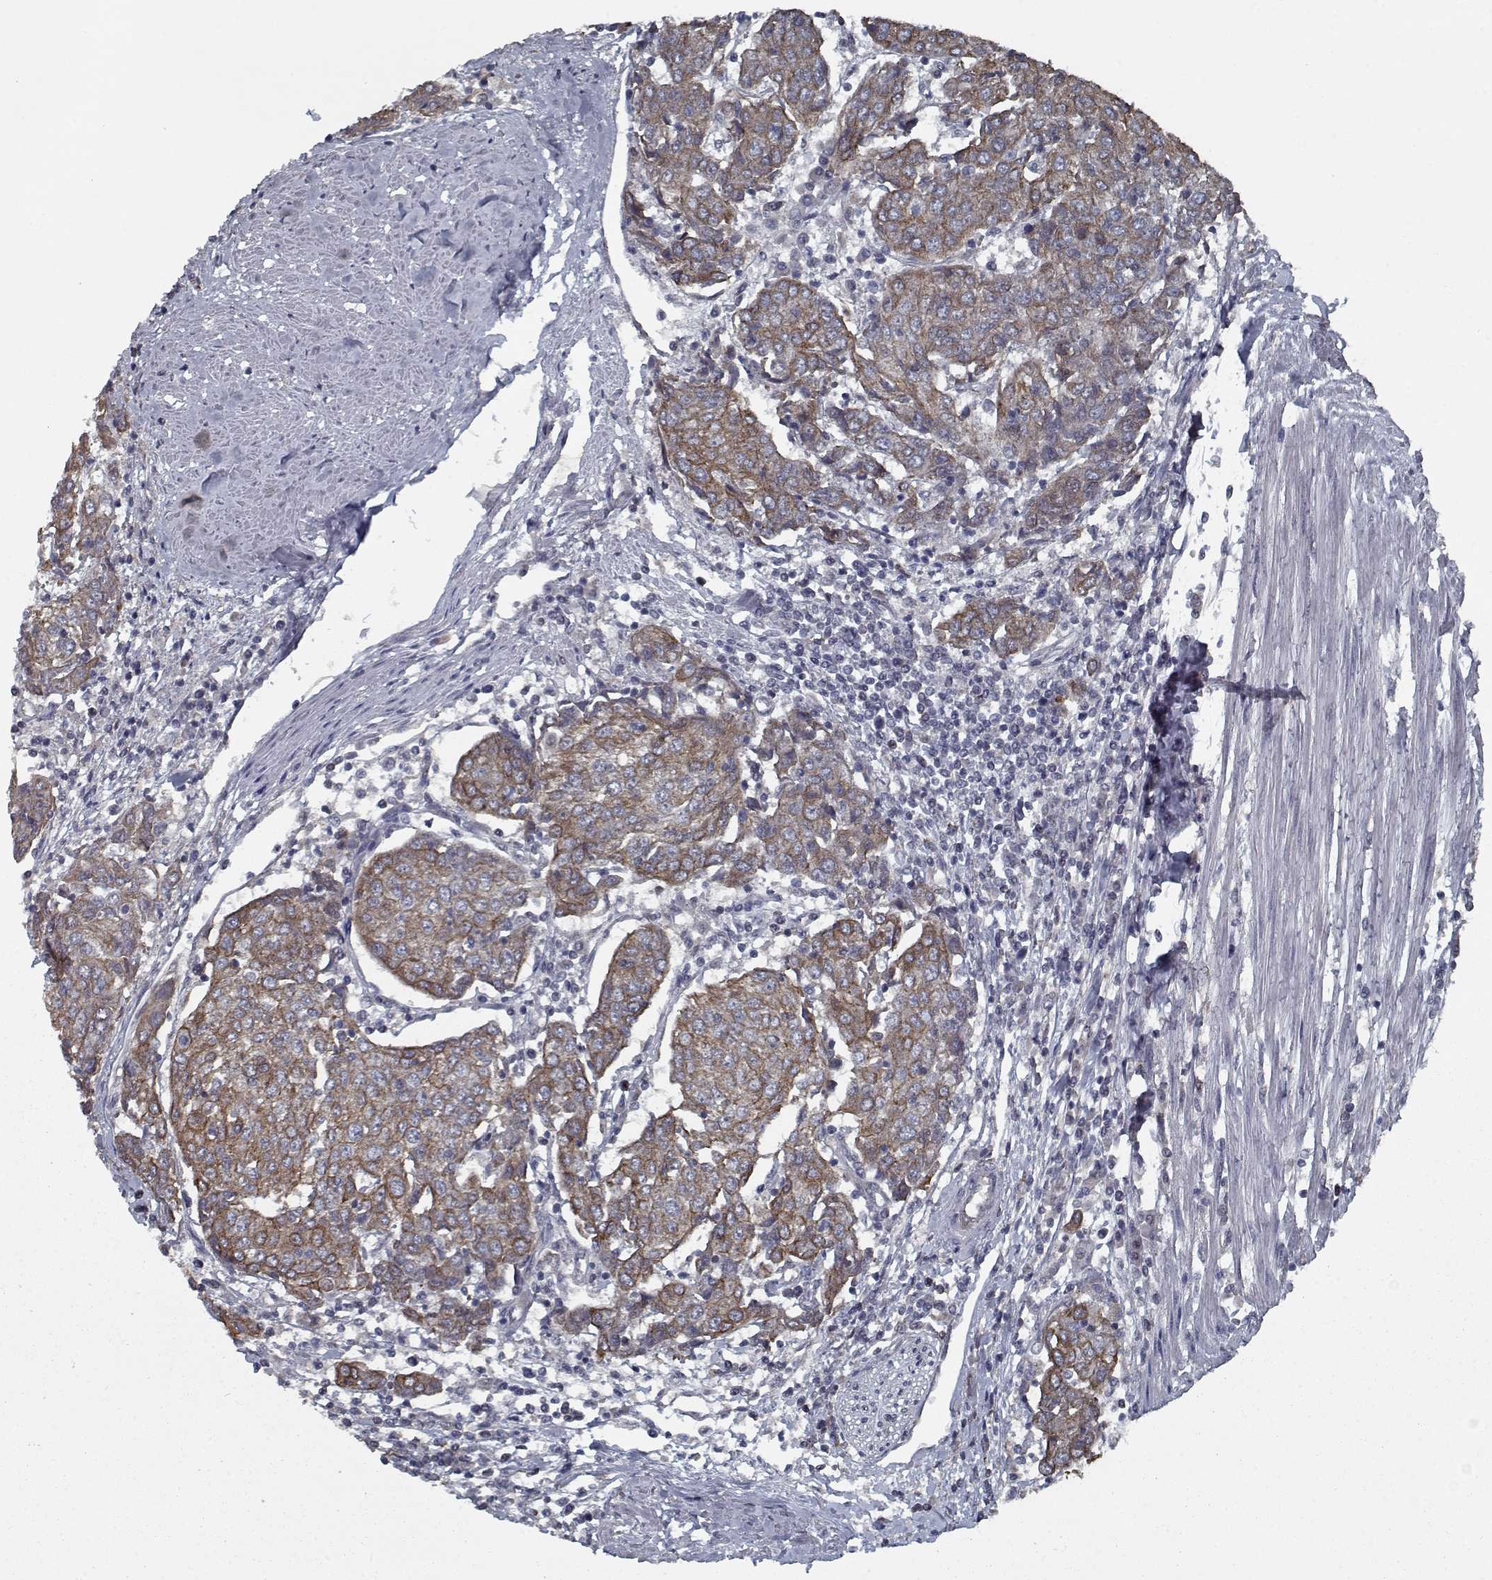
{"staining": {"intensity": "moderate", "quantity": ">75%", "location": "cytoplasmic/membranous"}, "tissue": "urothelial cancer", "cell_type": "Tumor cells", "image_type": "cancer", "snomed": [{"axis": "morphology", "description": "Urothelial carcinoma, High grade"}, {"axis": "topography", "description": "Urinary bladder"}], "caption": "Human urothelial cancer stained with a brown dye shows moderate cytoplasmic/membranous positive staining in about >75% of tumor cells.", "gene": "NLK", "patient": {"sex": "female", "age": 85}}